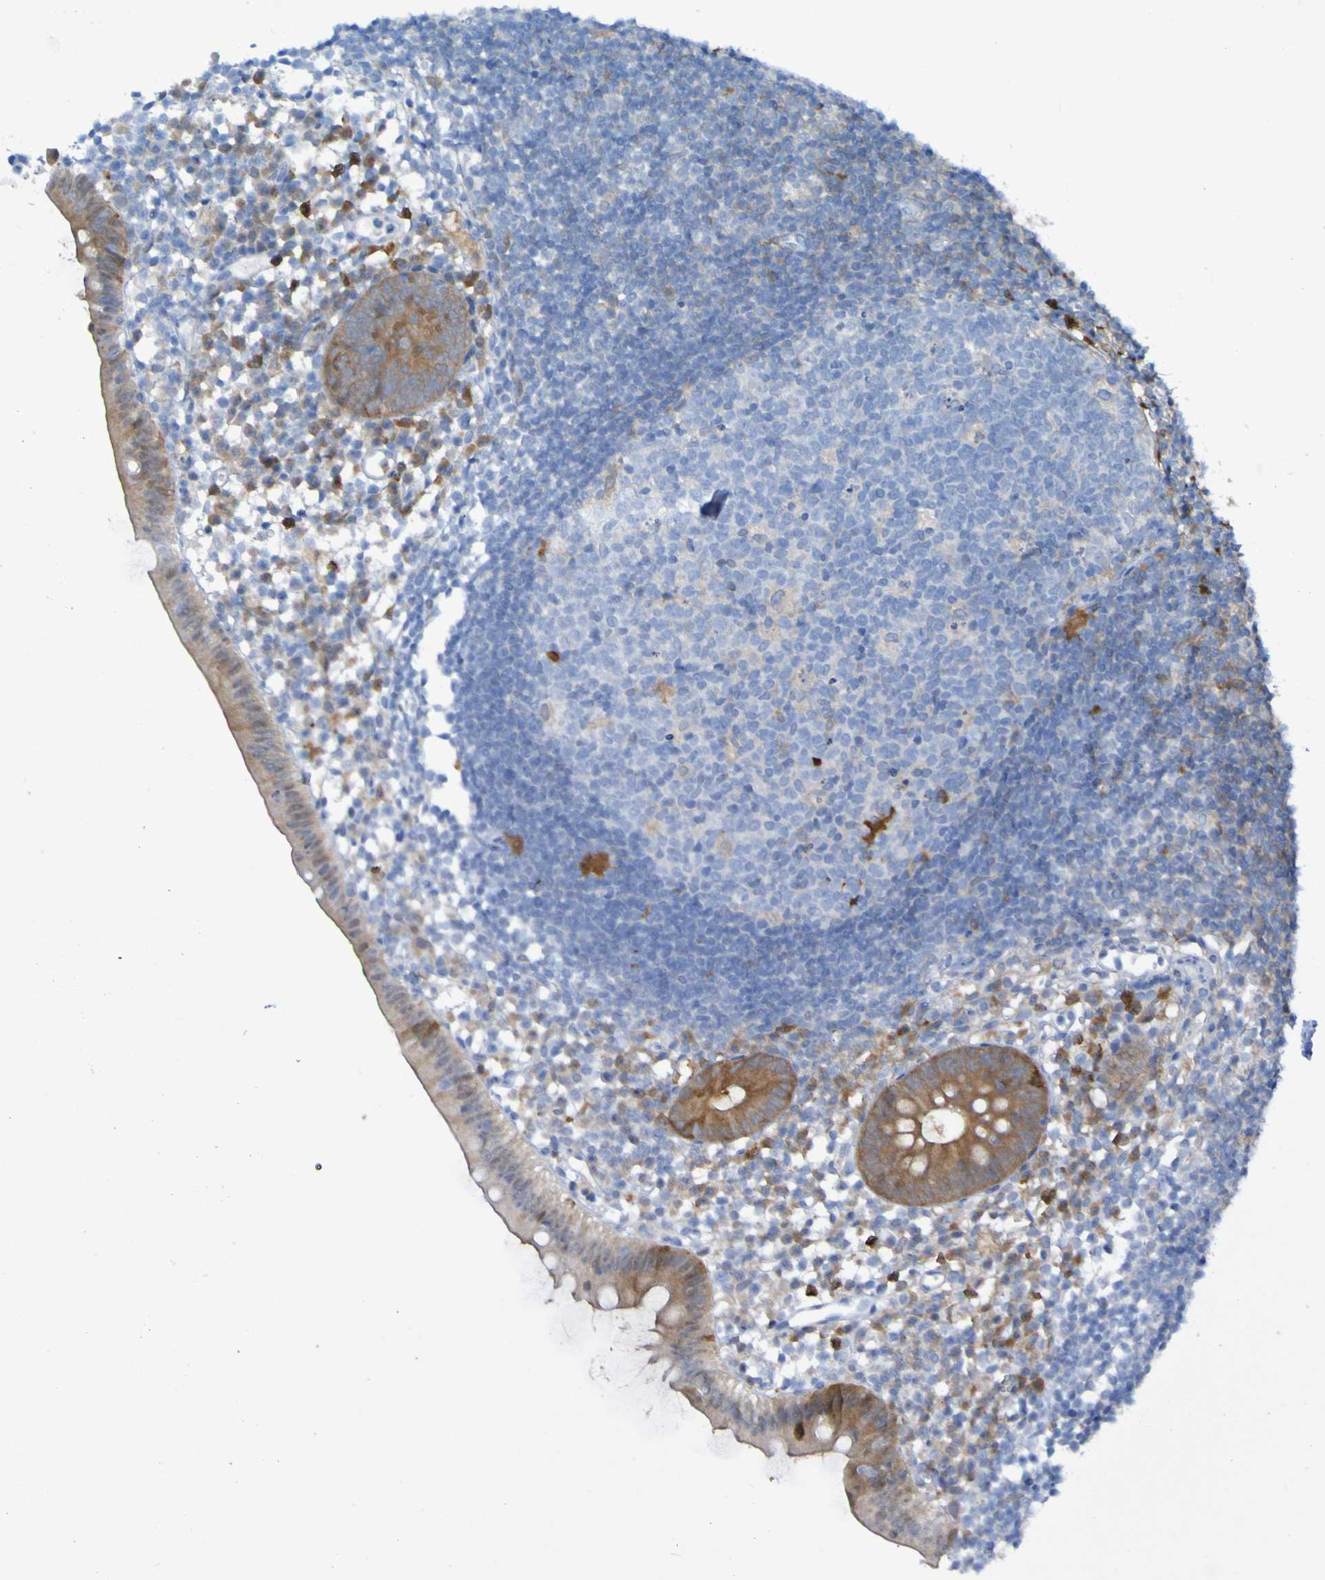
{"staining": {"intensity": "strong", "quantity": ">75%", "location": "cytoplasmic/membranous"}, "tissue": "appendix", "cell_type": "Glandular cells", "image_type": "normal", "snomed": [{"axis": "morphology", "description": "Normal tissue, NOS"}, {"axis": "topography", "description": "Appendix"}], "caption": "Unremarkable appendix shows strong cytoplasmic/membranous staining in about >75% of glandular cells, visualized by immunohistochemistry. Using DAB (brown) and hematoxylin (blue) stains, captured at high magnification using brightfield microscopy.", "gene": "MPPE1", "patient": {"sex": "female", "age": 20}}